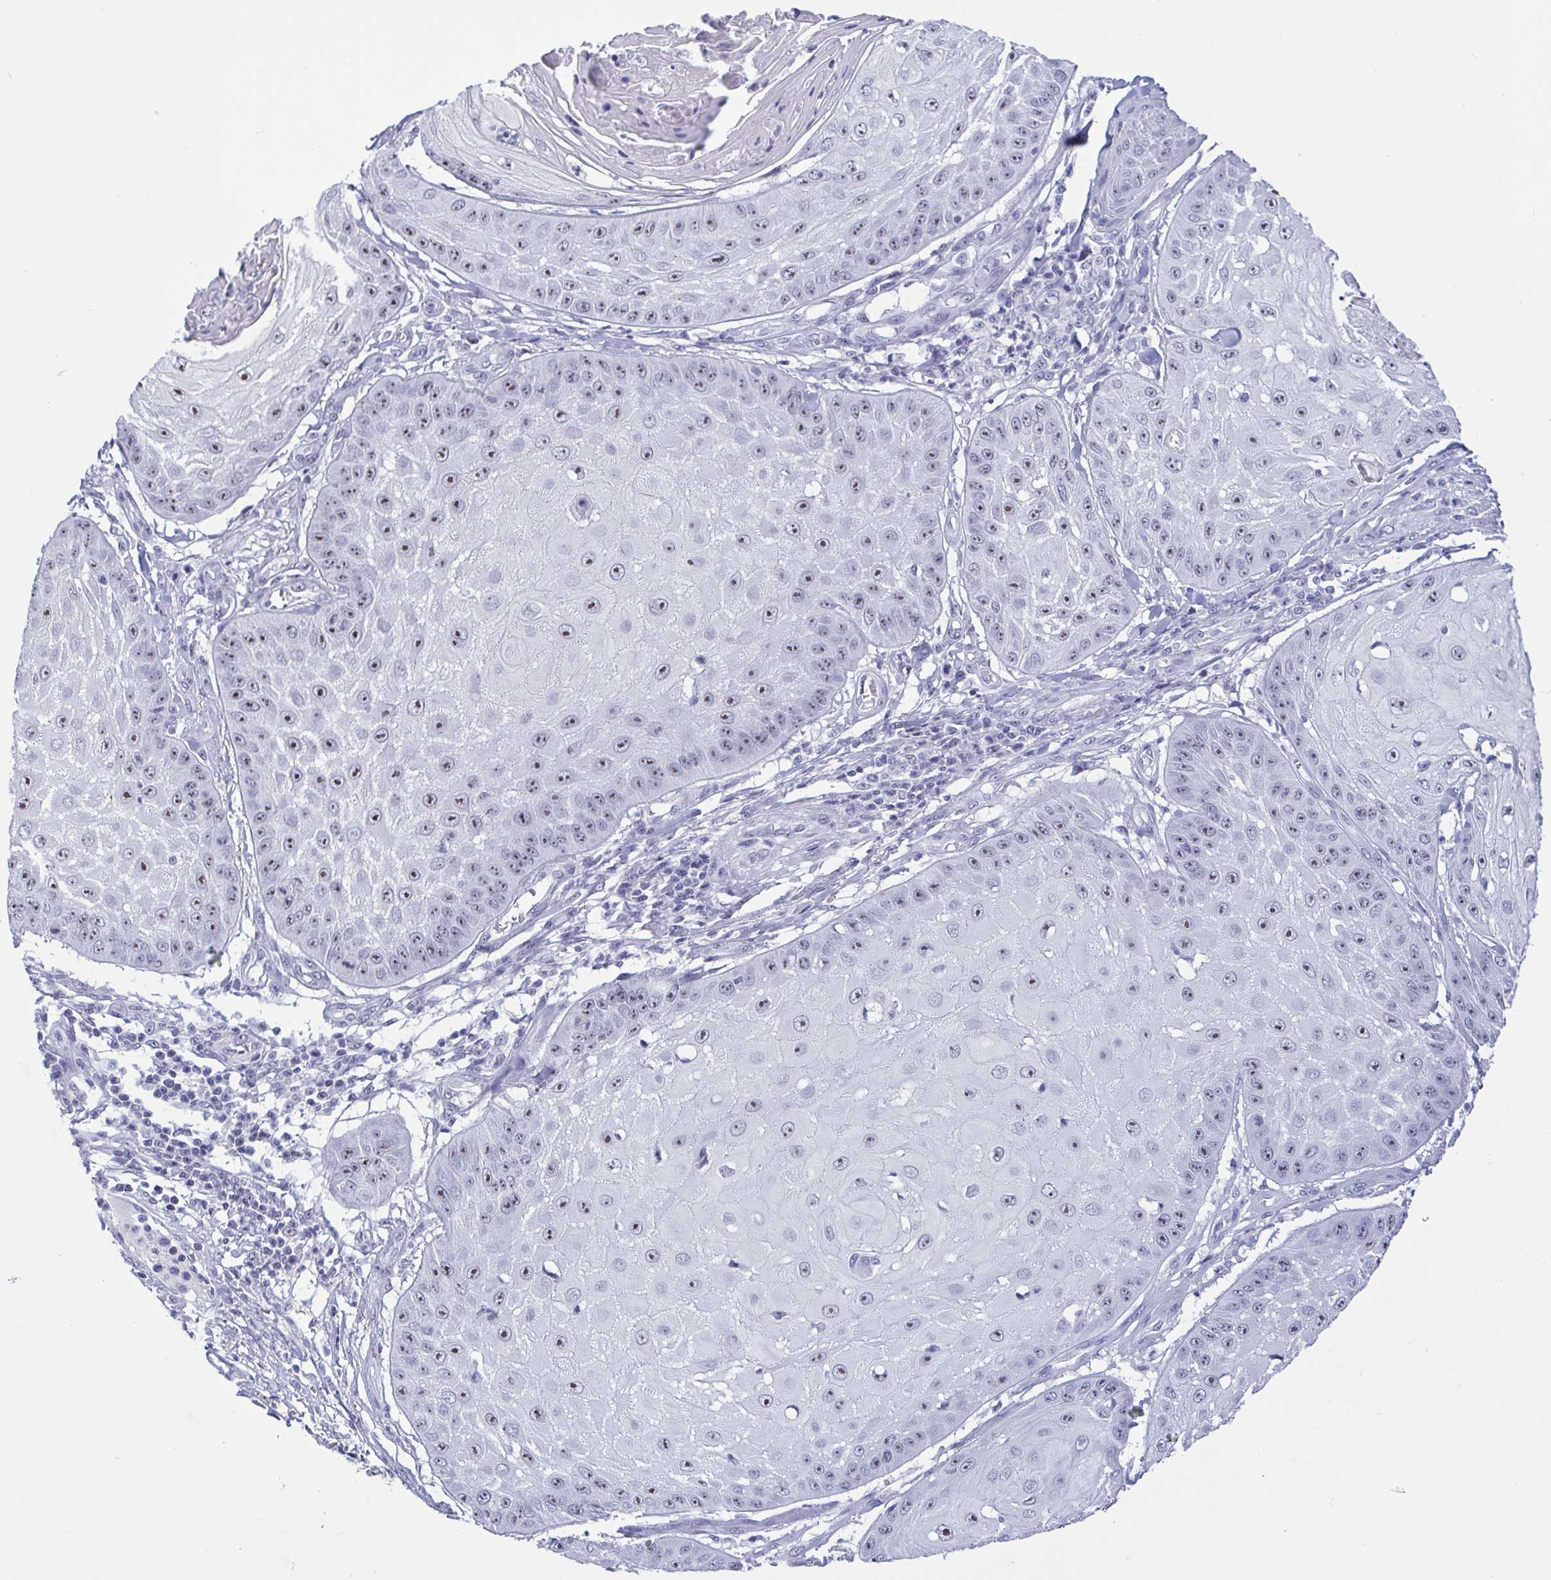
{"staining": {"intensity": "weak", "quantity": "25%-75%", "location": "nuclear"}, "tissue": "skin cancer", "cell_type": "Tumor cells", "image_type": "cancer", "snomed": [{"axis": "morphology", "description": "Squamous cell carcinoma, NOS"}, {"axis": "topography", "description": "Skin"}], "caption": "IHC photomicrograph of human squamous cell carcinoma (skin) stained for a protein (brown), which exhibits low levels of weak nuclear positivity in approximately 25%-75% of tumor cells.", "gene": "BZW1", "patient": {"sex": "male", "age": 70}}